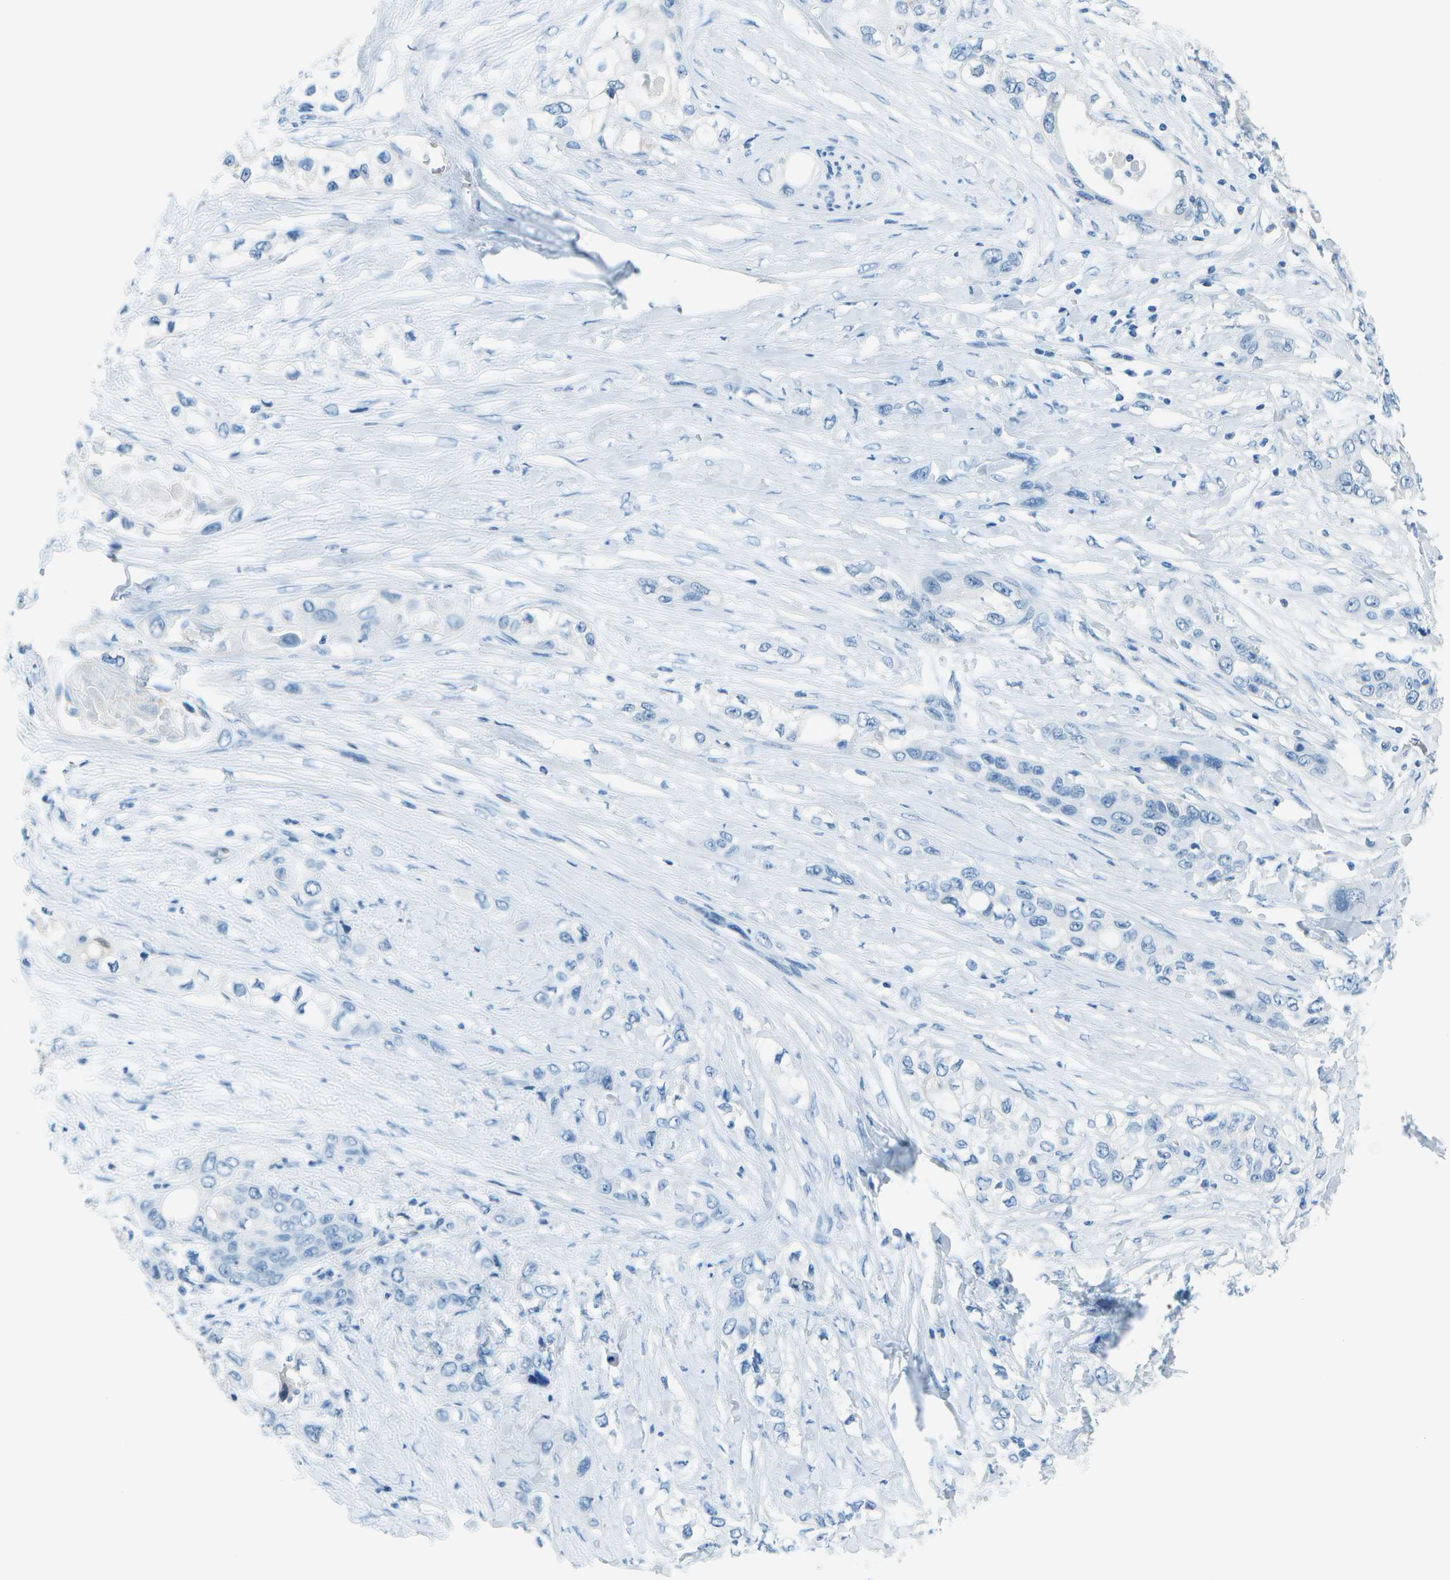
{"staining": {"intensity": "negative", "quantity": "none", "location": "none"}, "tissue": "pancreatic cancer", "cell_type": "Tumor cells", "image_type": "cancer", "snomed": [{"axis": "morphology", "description": "Adenocarcinoma, NOS"}, {"axis": "topography", "description": "Pancreas"}], "caption": "DAB (3,3'-diaminobenzidine) immunohistochemical staining of human pancreatic cancer displays no significant positivity in tumor cells.", "gene": "ASL", "patient": {"sex": "female", "age": 70}}